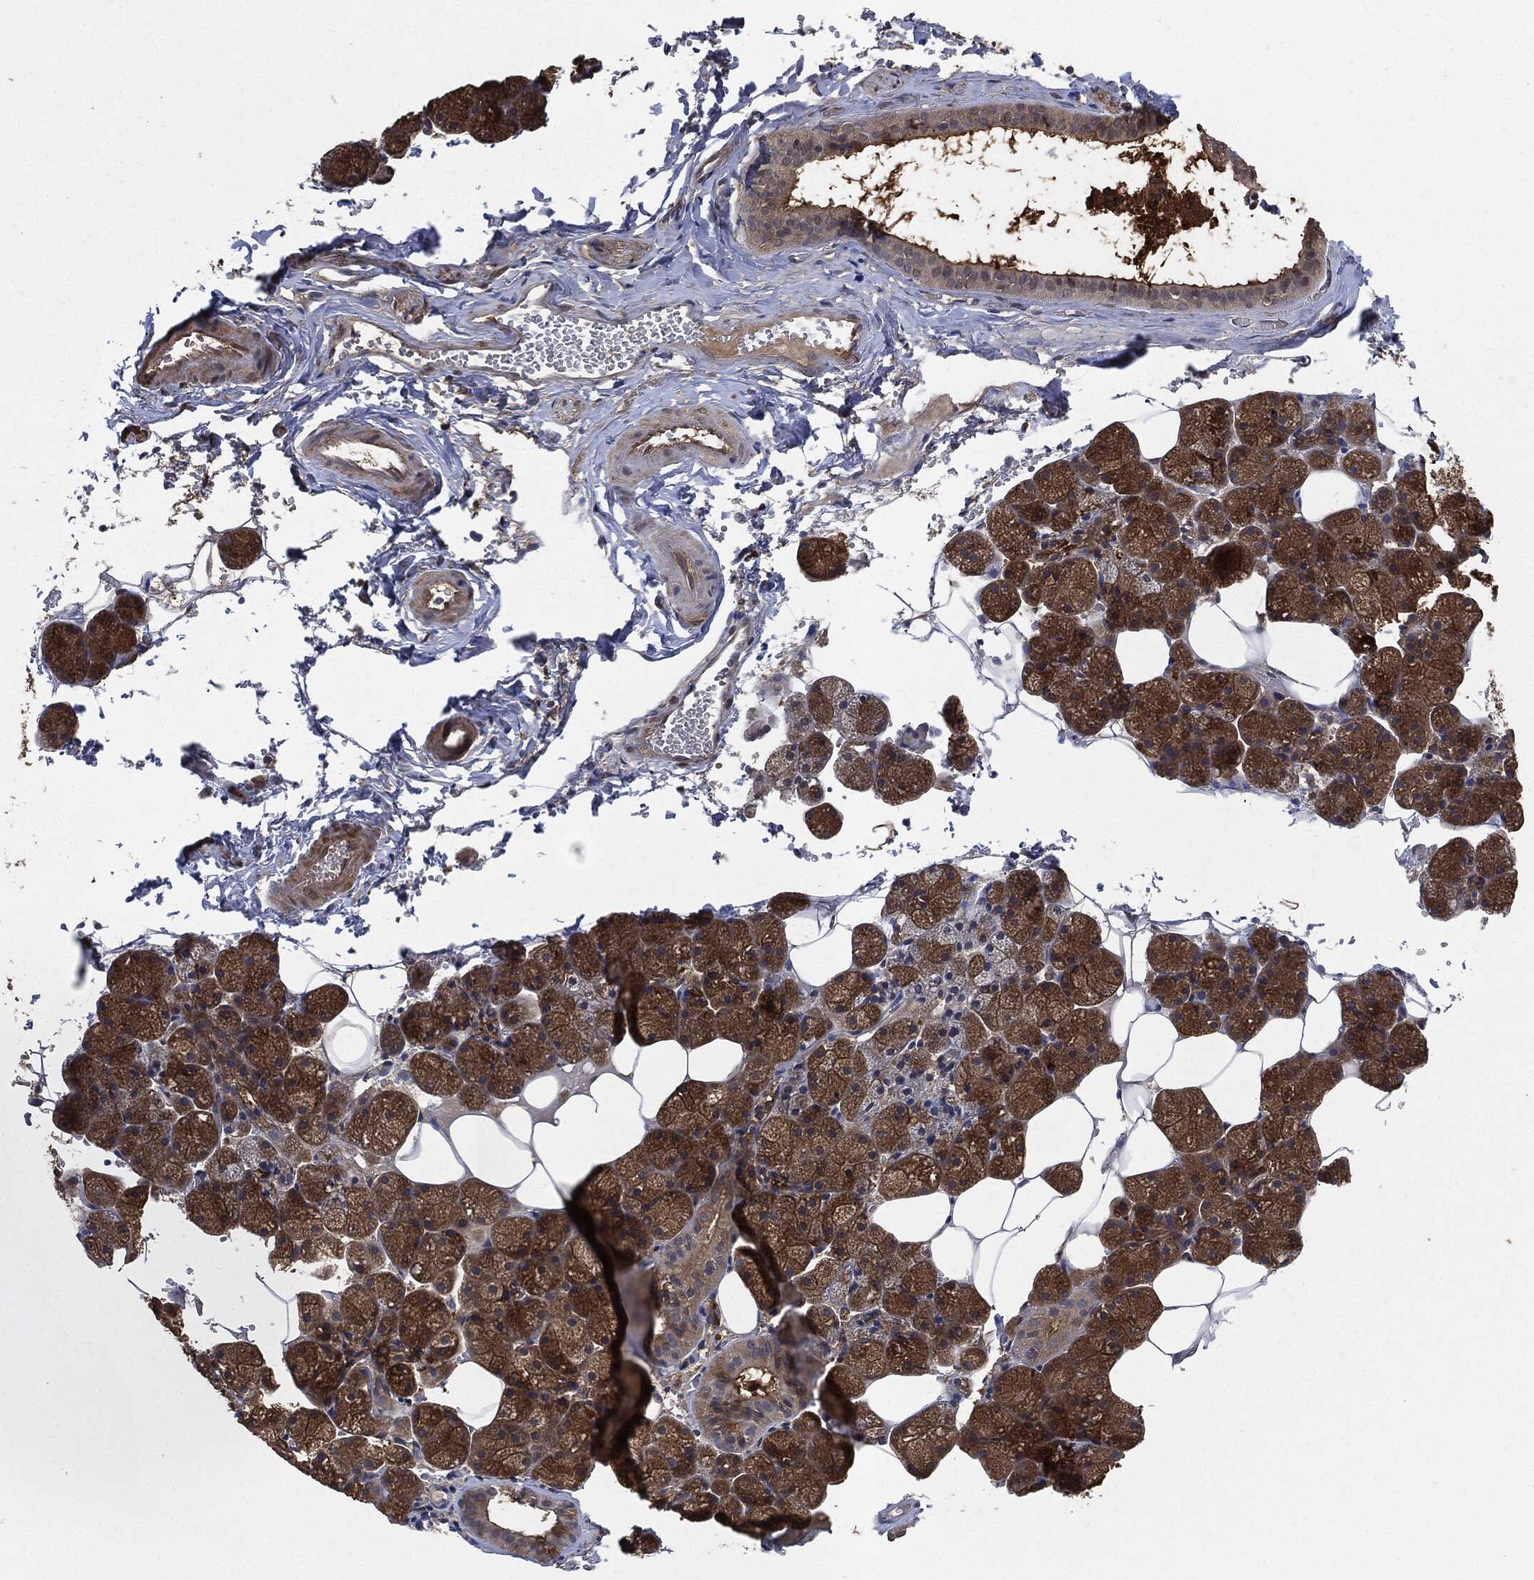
{"staining": {"intensity": "moderate", "quantity": ">75%", "location": "cytoplasmic/membranous"}, "tissue": "salivary gland", "cell_type": "Glandular cells", "image_type": "normal", "snomed": [{"axis": "morphology", "description": "Normal tissue, NOS"}, {"axis": "topography", "description": "Salivary gland"}], "caption": "Salivary gland stained for a protein (brown) shows moderate cytoplasmic/membranous positive positivity in approximately >75% of glandular cells.", "gene": "BRAF", "patient": {"sex": "male", "age": 38}}